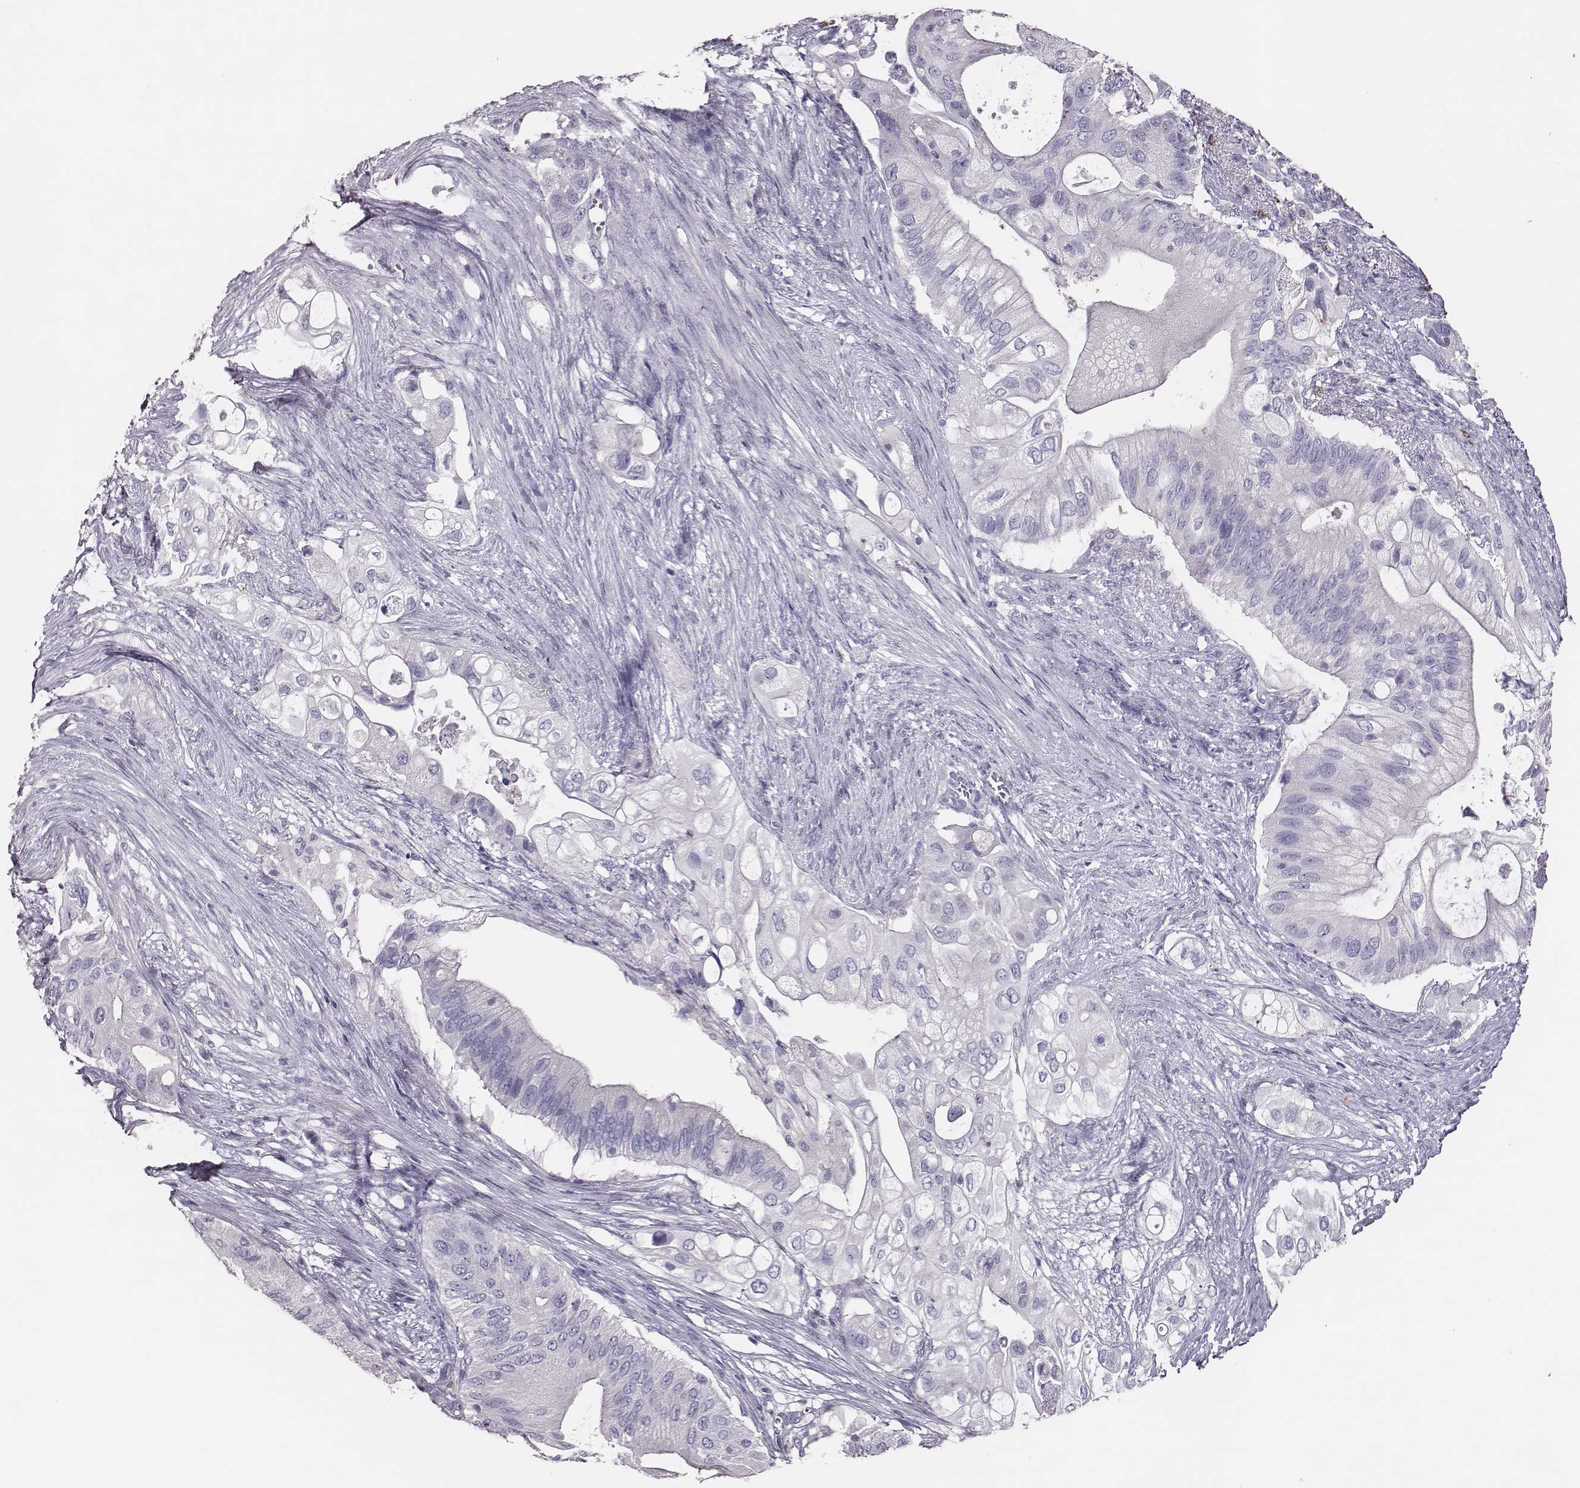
{"staining": {"intensity": "negative", "quantity": "none", "location": "none"}, "tissue": "pancreatic cancer", "cell_type": "Tumor cells", "image_type": "cancer", "snomed": [{"axis": "morphology", "description": "Adenocarcinoma, NOS"}, {"axis": "topography", "description": "Pancreas"}], "caption": "Human pancreatic adenocarcinoma stained for a protein using immunohistochemistry (IHC) displays no expression in tumor cells.", "gene": "P2RY10", "patient": {"sex": "female", "age": 72}}